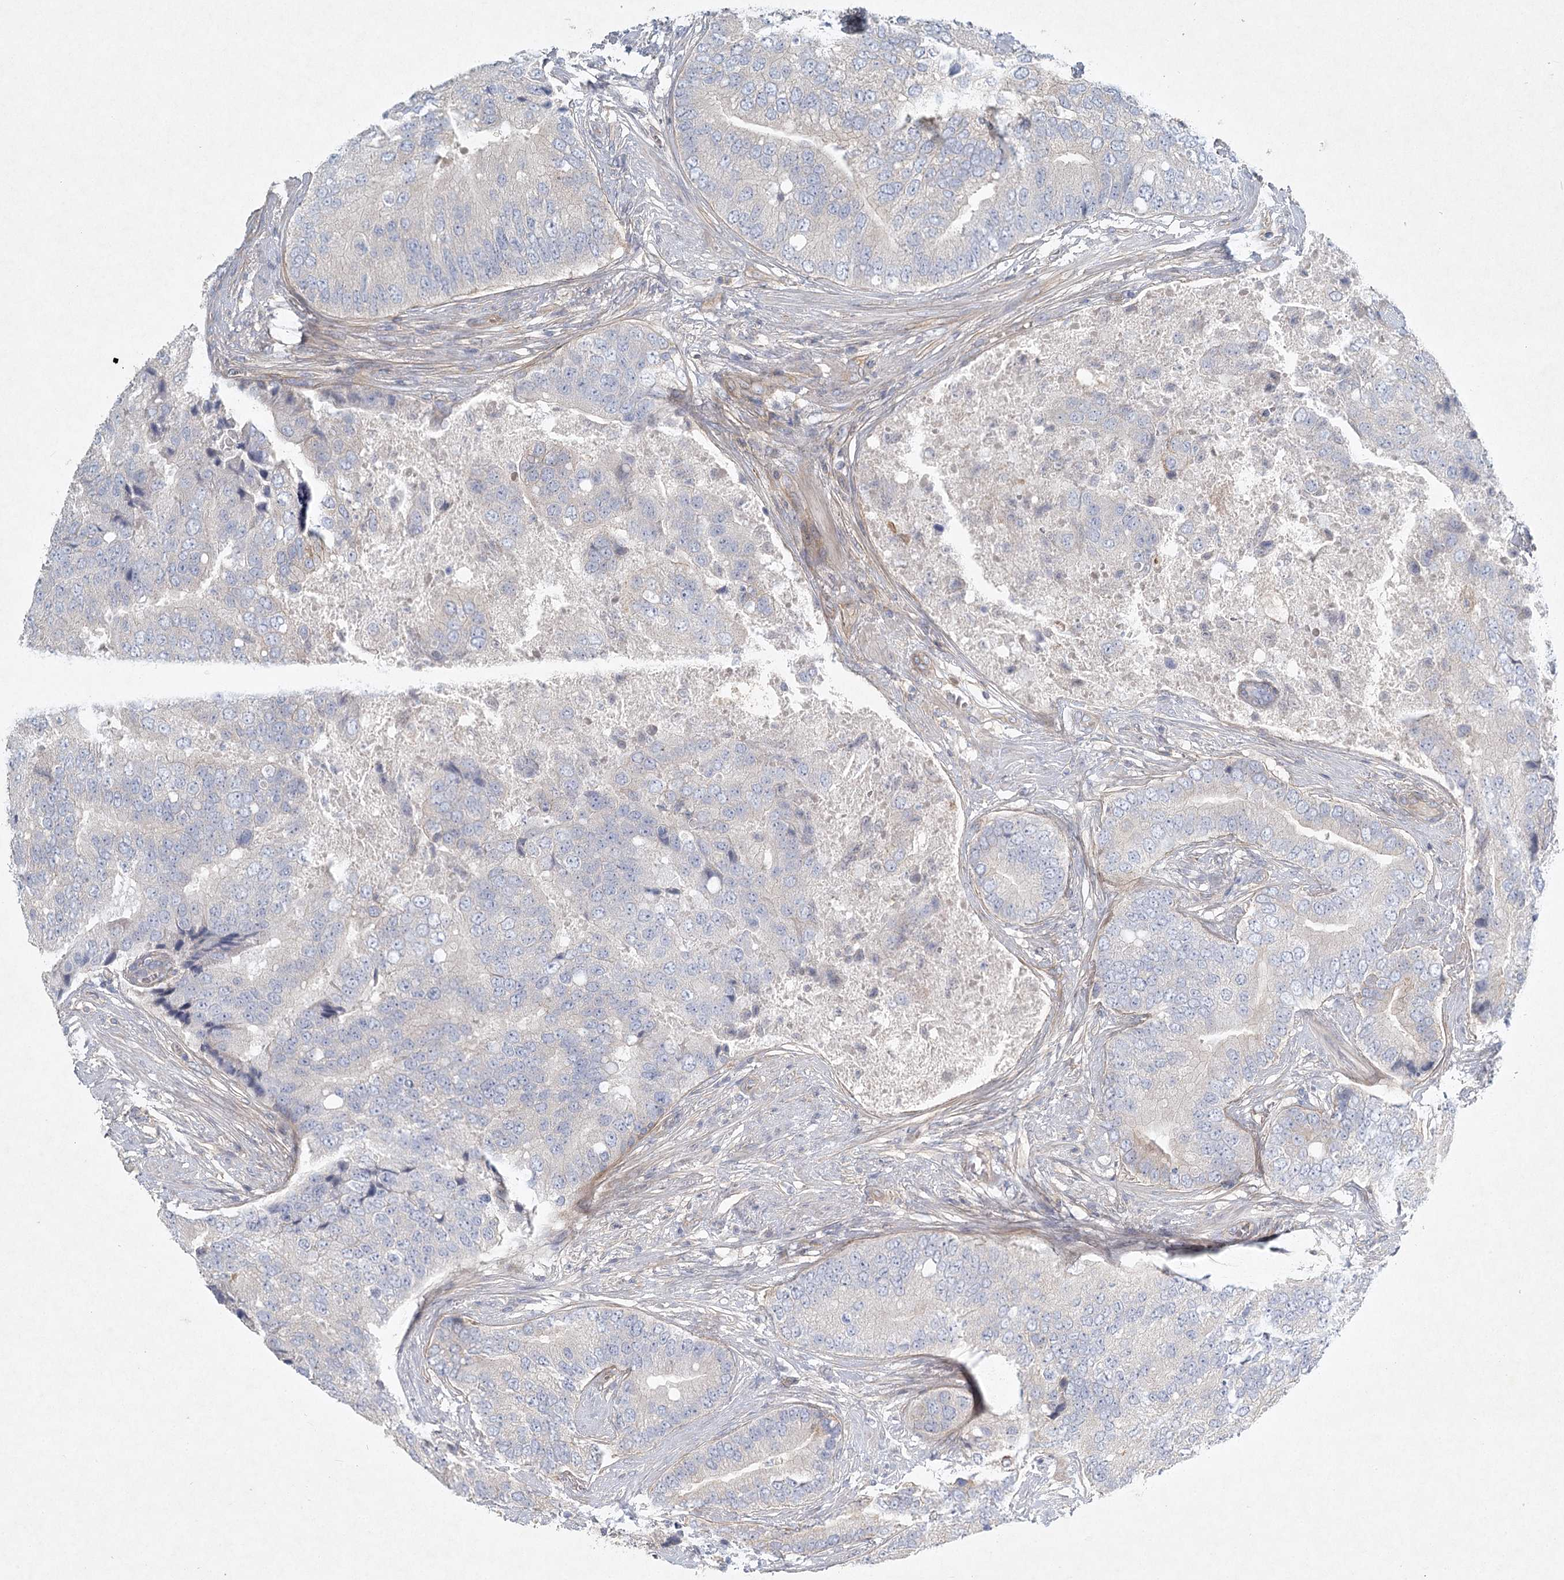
{"staining": {"intensity": "negative", "quantity": "none", "location": "none"}, "tissue": "prostate cancer", "cell_type": "Tumor cells", "image_type": "cancer", "snomed": [{"axis": "morphology", "description": "Adenocarcinoma, High grade"}, {"axis": "topography", "description": "Prostate"}], "caption": "A photomicrograph of prostate cancer stained for a protein shows no brown staining in tumor cells. (DAB (3,3'-diaminobenzidine) IHC visualized using brightfield microscopy, high magnification).", "gene": "DNMBP", "patient": {"sex": "male", "age": 70}}